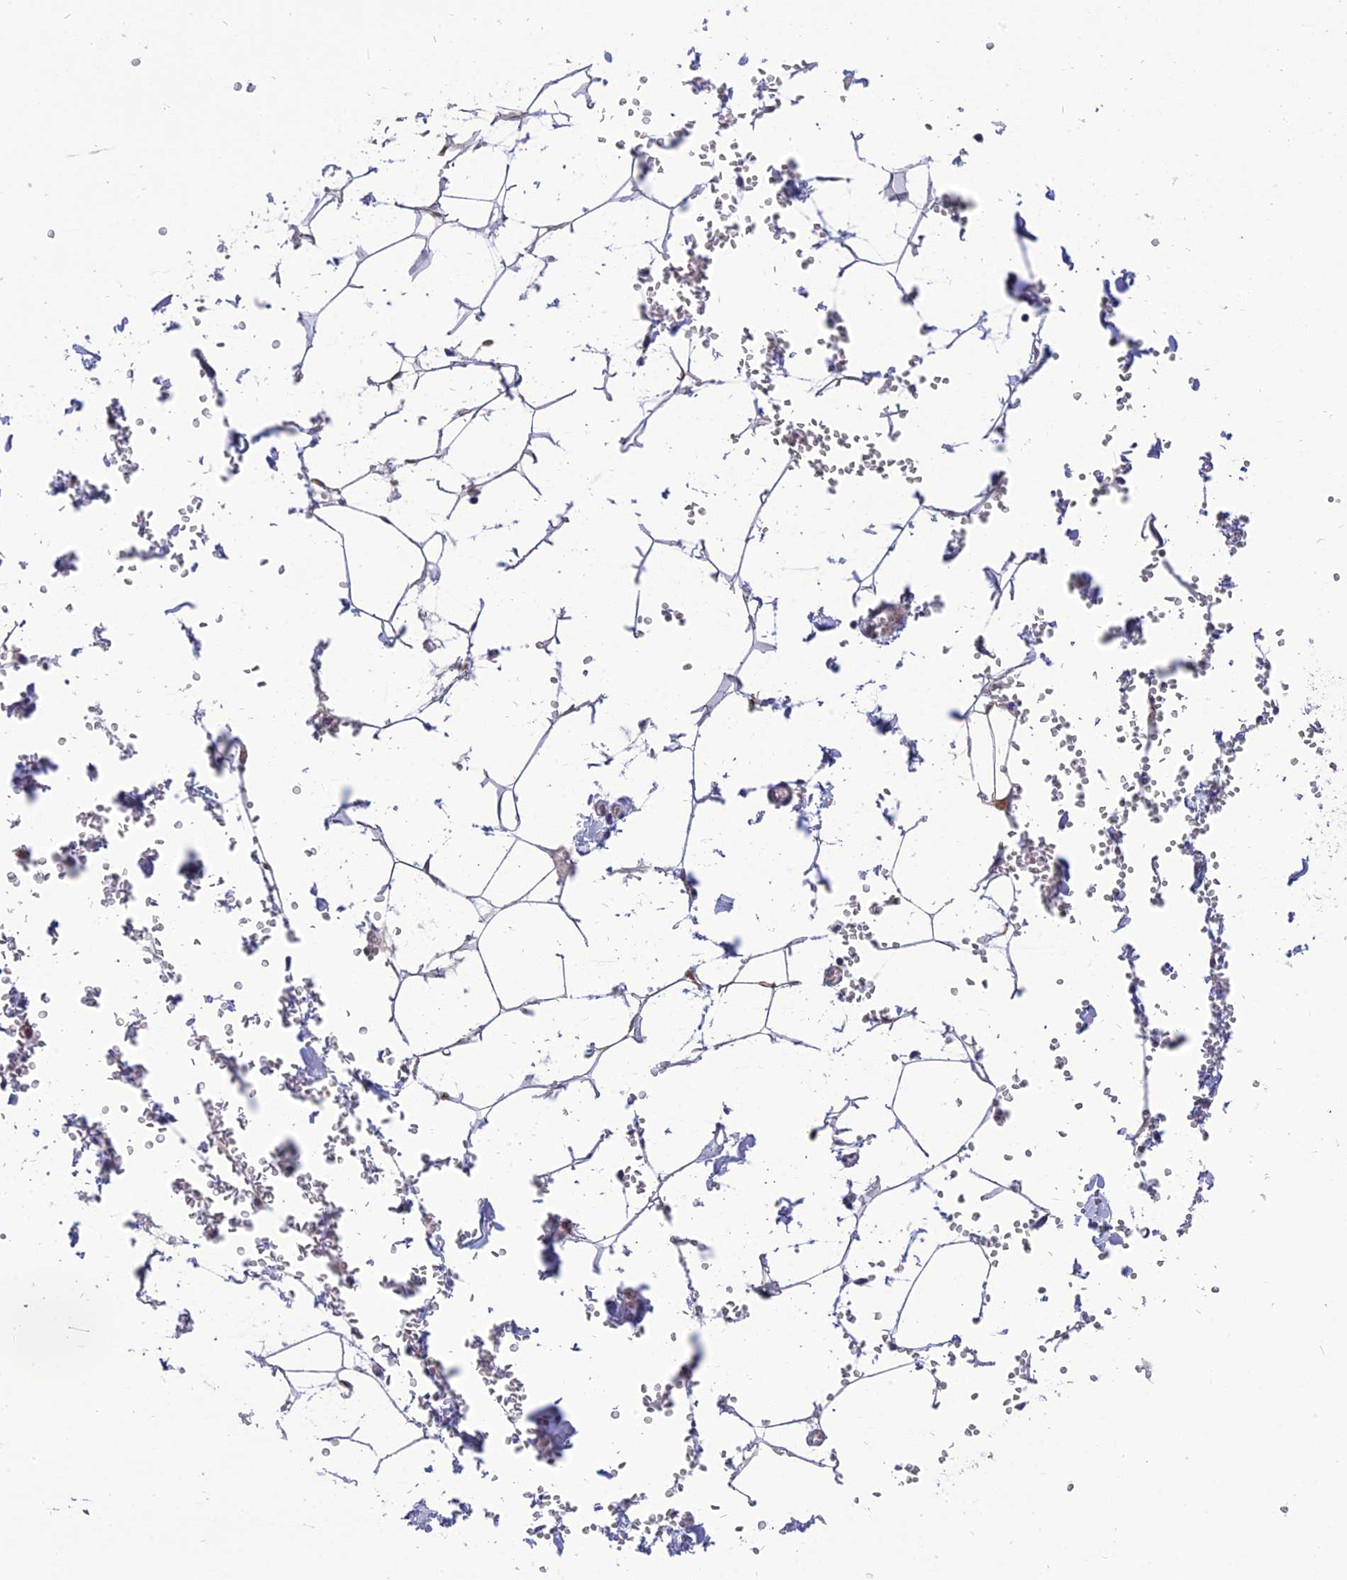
{"staining": {"intensity": "negative", "quantity": "none", "location": "none"}, "tissue": "adipose tissue", "cell_type": "Adipocytes", "image_type": "normal", "snomed": [{"axis": "morphology", "description": "Normal tissue, NOS"}, {"axis": "topography", "description": "Gallbladder"}, {"axis": "topography", "description": "Peripheral nerve tissue"}], "caption": "The histopathology image reveals no significant expression in adipocytes of adipose tissue.", "gene": "MRPS34", "patient": {"sex": "male", "age": 38}}